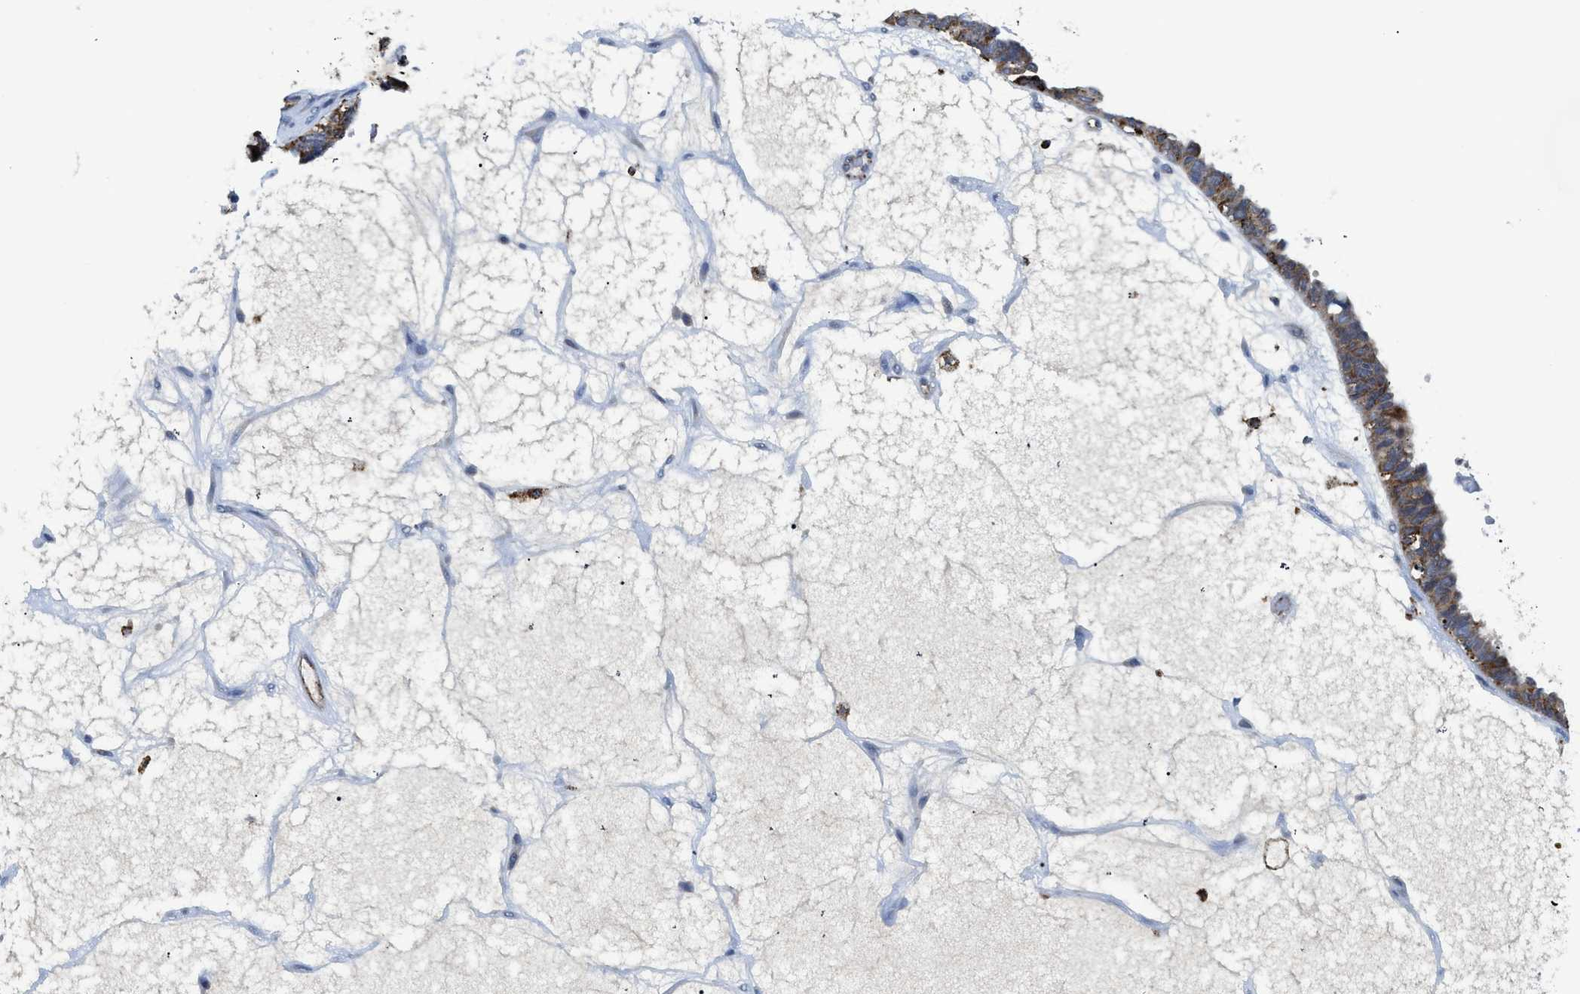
{"staining": {"intensity": "moderate", "quantity": ">75%", "location": "cytoplasmic/membranous"}, "tissue": "ovarian cancer", "cell_type": "Tumor cells", "image_type": "cancer", "snomed": [{"axis": "morphology", "description": "Cystadenocarcinoma, serous, NOS"}, {"axis": "topography", "description": "Ovary"}], "caption": "DAB (3,3'-diaminobenzidine) immunohistochemical staining of human ovarian serous cystadenocarcinoma demonstrates moderate cytoplasmic/membranous protein expression in approximately >75% of tumor cells.", "gene": "SQOR", "patient": {"sex": "female", "age": 79}}